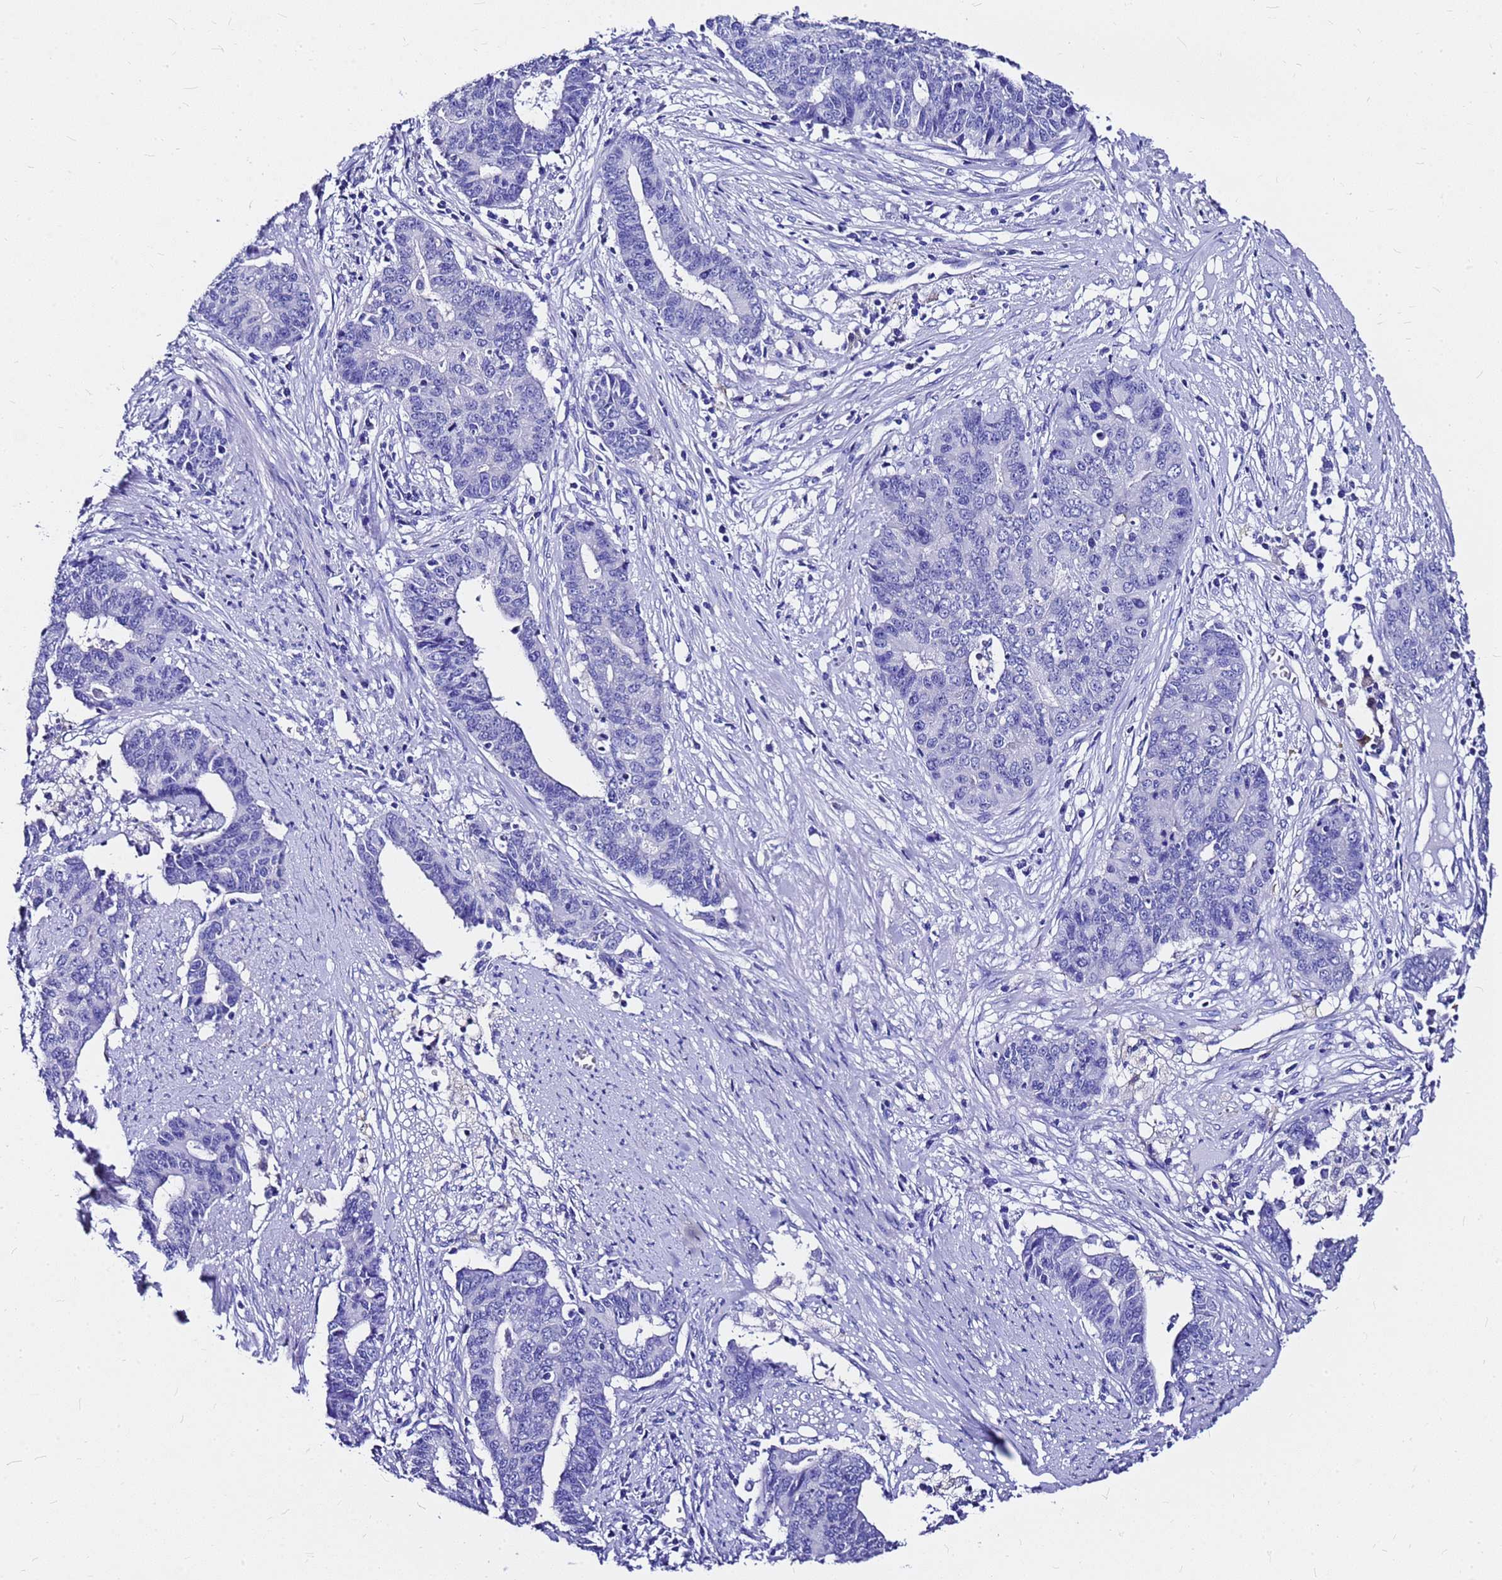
{"staining": {"intensity": "negative", "quantity": "none", "location": "none"}, "tissue": "endometrial cancer", "cell_type": "Tumor cells", "image_type": "cancer", "snomed": [{"axis": "morphology", "description": "Adenocarcinoma, NOS"}, {"axis": "topography", "description": "Endometrium"}], "caption": "This image is of adenocarcinoma (endometrial) stained with immunohistochemistry (IHC) to label a protein in brown with the nuclei are counter-stained blue. There is no positivity in tumor cells.", "gene": "HERC4", "patient": {"sex": "female", "age": 59}}